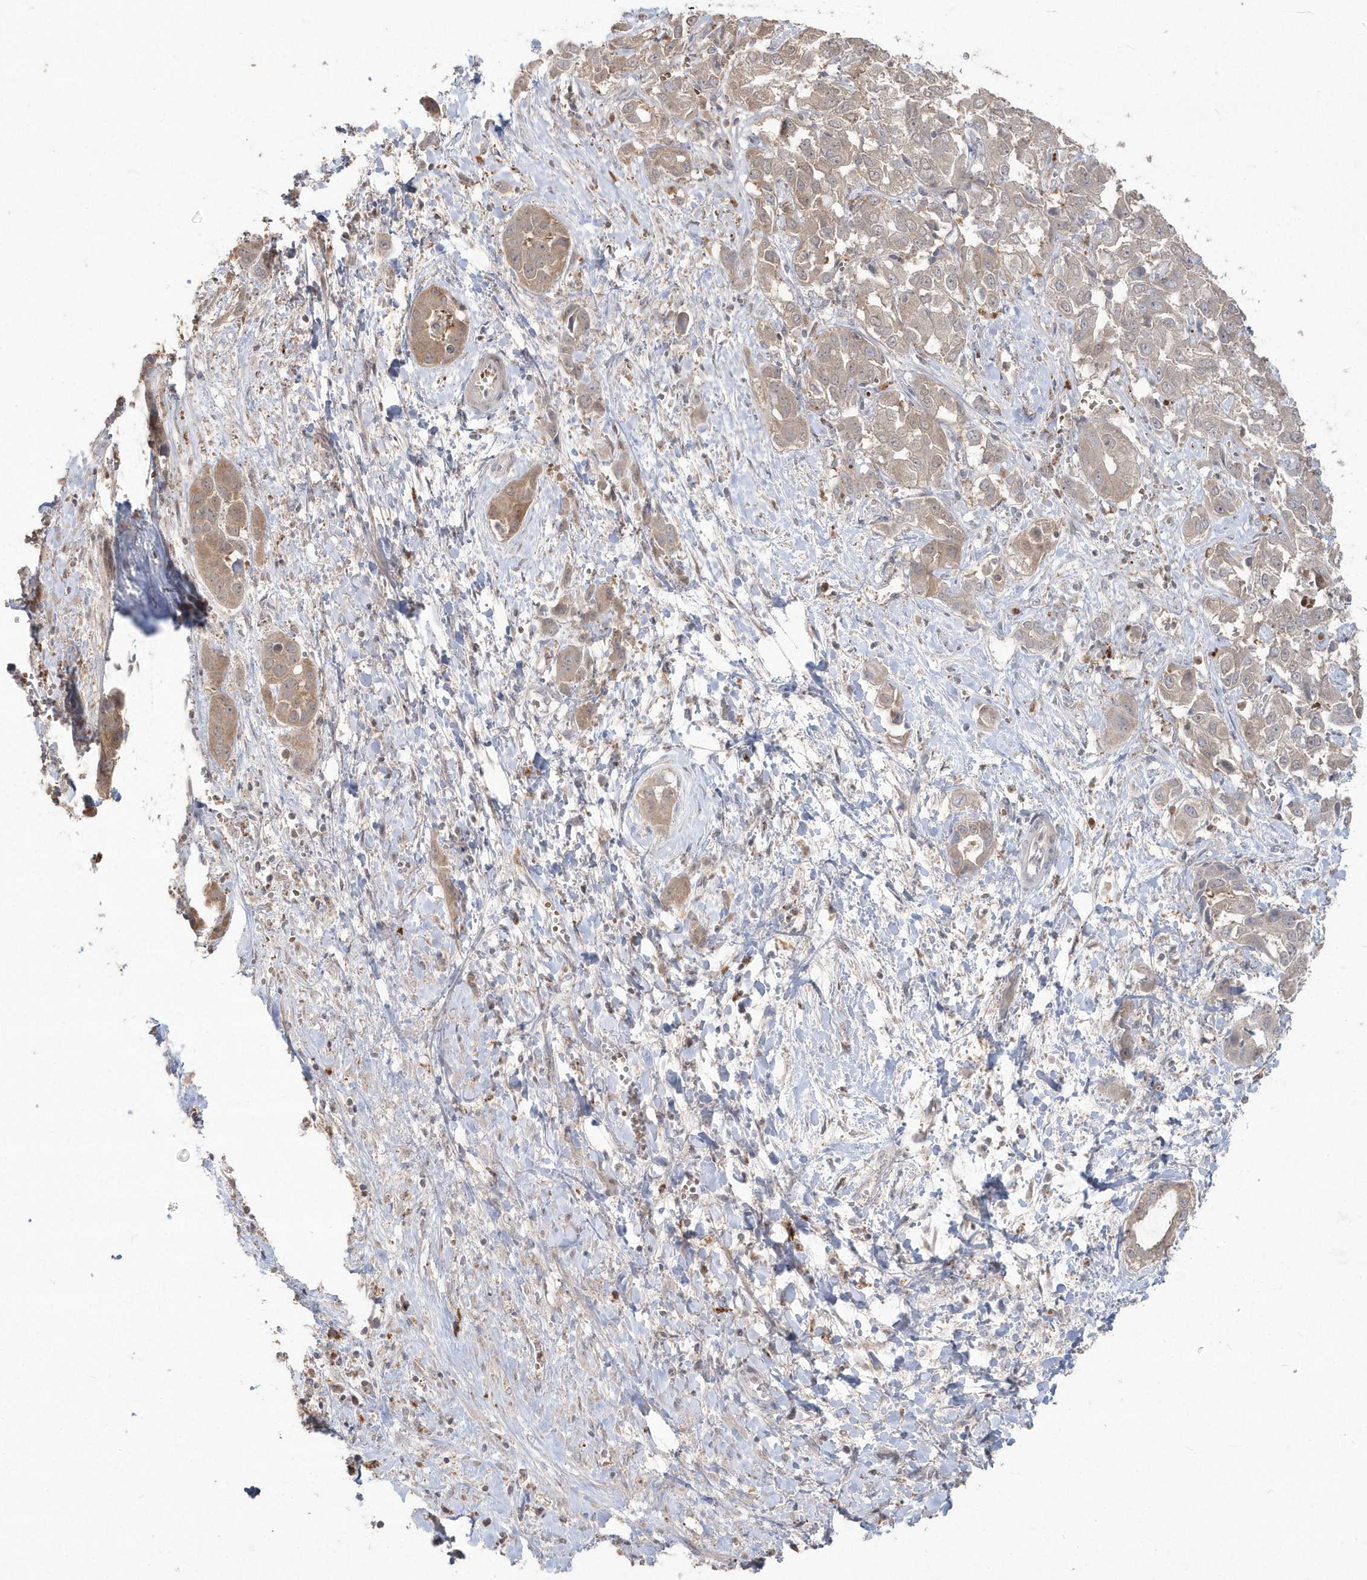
{"staining": {"intensity": "weak", "quantity": ">75%", "location": "cytoplasmic/membranous"}, "tissue": "liver cancer", "cell_type": "Tumor cells", "image_type": "cancer", "snomed": [{"axis": "morphology", "description": "Cholangiocarcinoma"}, {"axis": "topography", "description": "Liver"}], "caption": "Immunohistochemical staining of cholangiocarcinoma (liver) reveals weak cytoplasmic/membranous protein expression in about >75% of tumor cells.", "gene": "GEMIN6", "patient": {"sex": "female", "age": 52}}